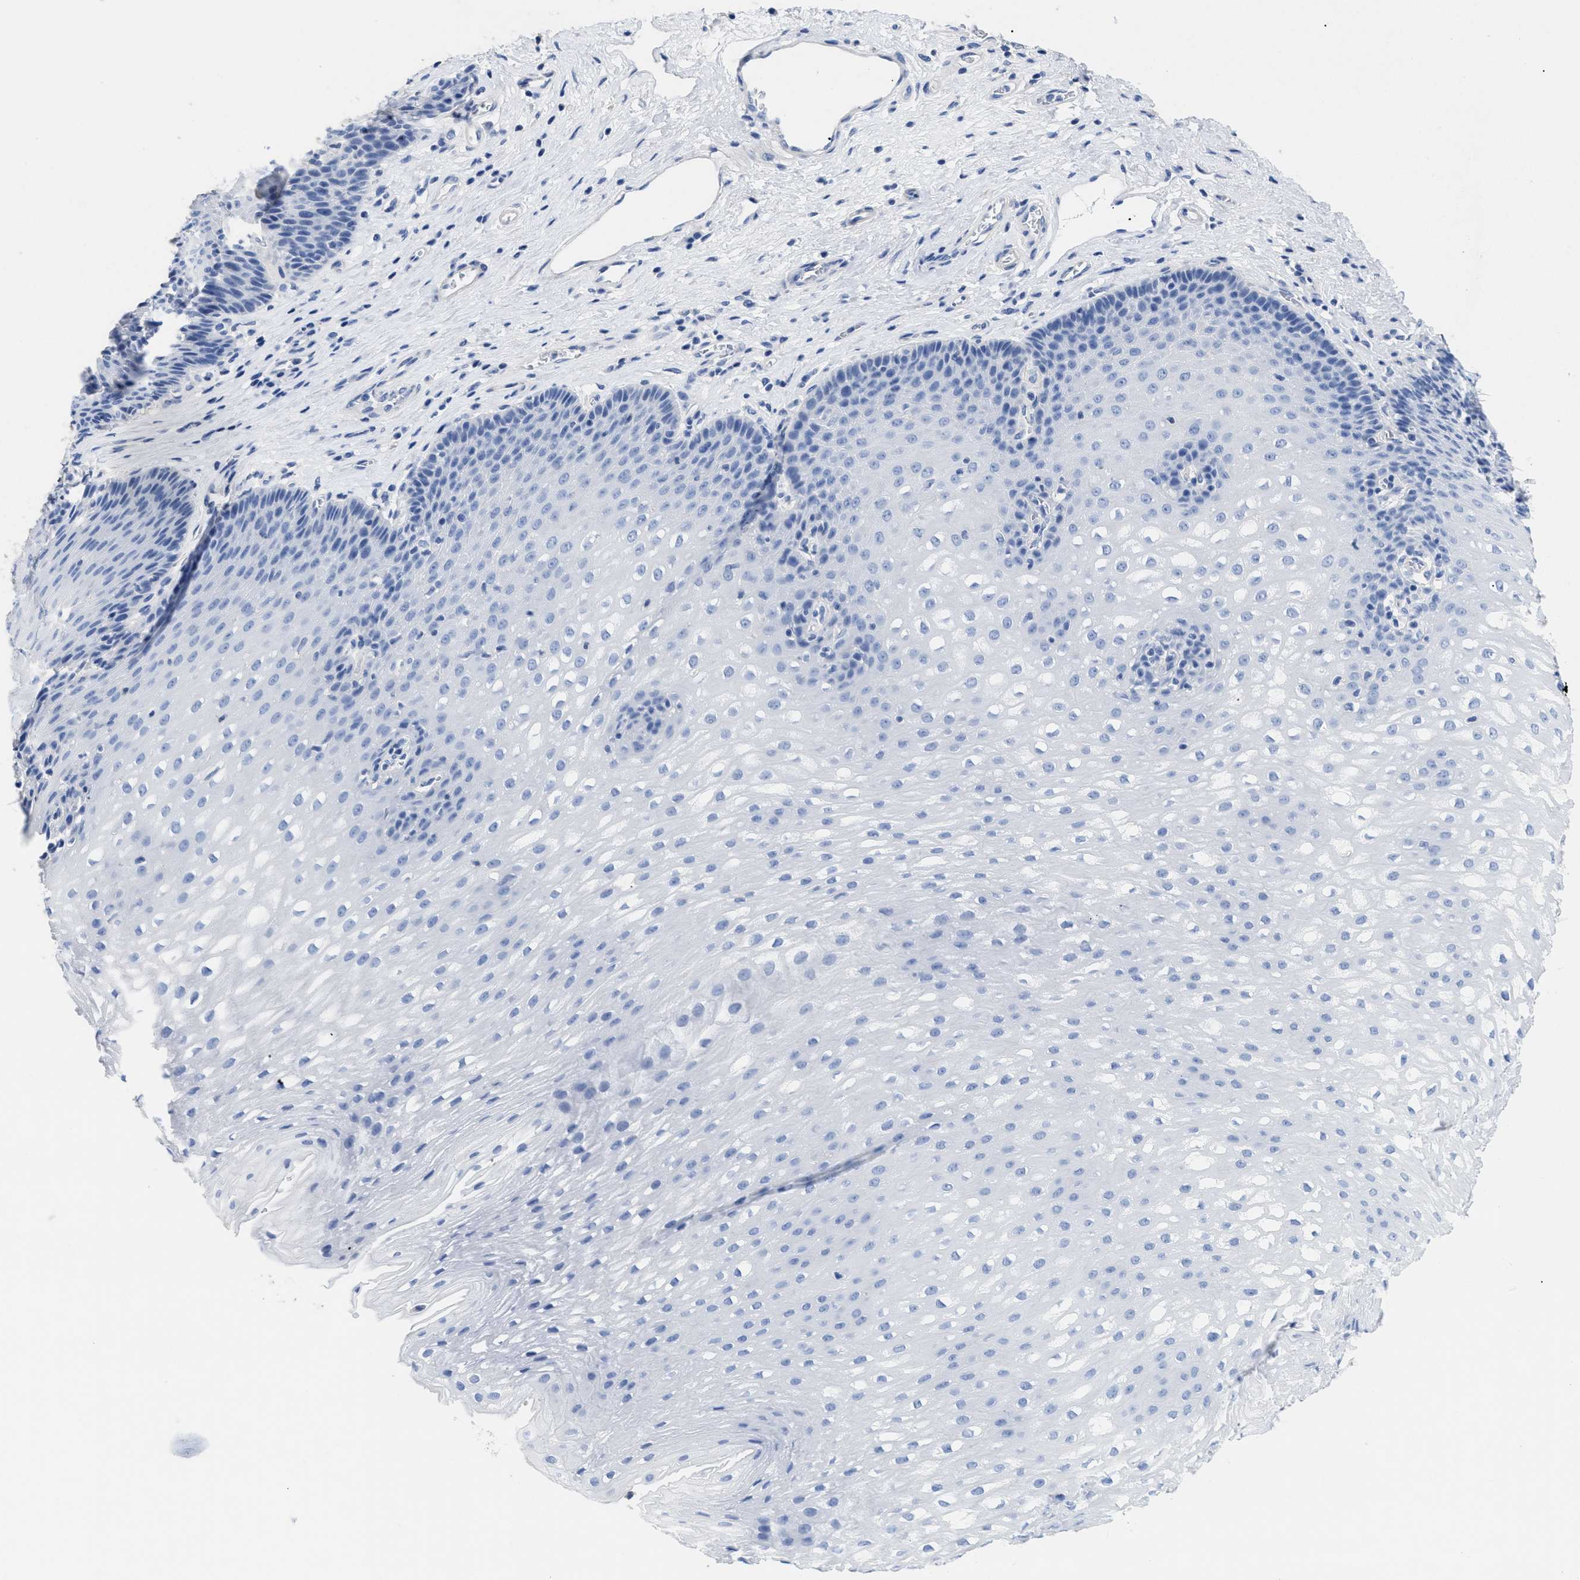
{"staining": {"intensity": "negative", "quantity": "none", "location": "none"}, "tissue": "esophagus", "cell_type": "Squamous epithelial cells", "image_type": "normal", "snomed": [{"axis": "morphology", "description": "Normal tissue, NOS"}, {"axis": "topography", "description": "Esophagus"}], "caption": "Image shows no protein positivity in squamous epithelial cells of normal esophagus.", "gene": "DLC1", "patient": {"sex": "male", "age": 48}}